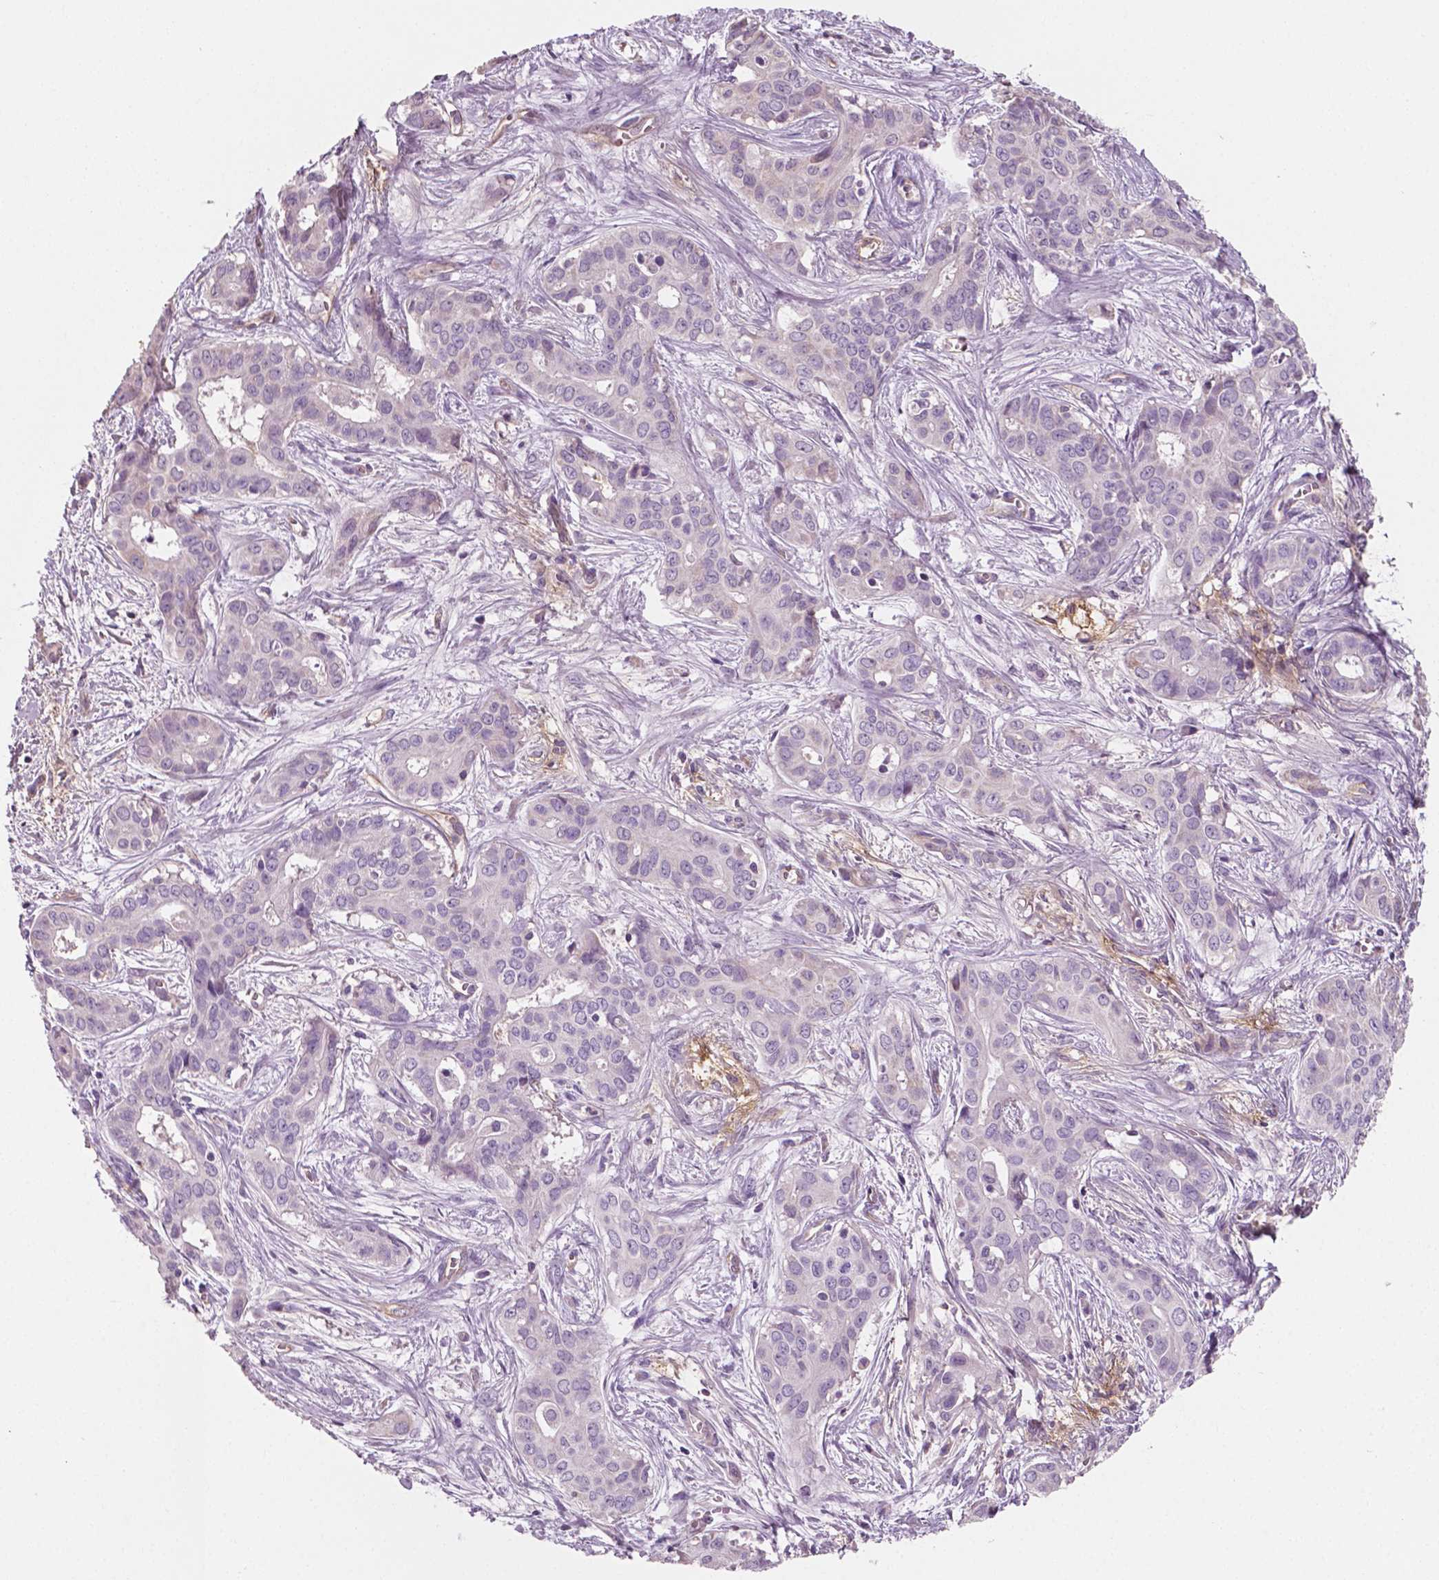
{"staining": {"intensity": "negative", "quantity": "none", "location": "none"}, "tissue": "liver cancer", "cell_type": "Tumor cells", "image_type": "cancer", "snomed": [{"axis": "morphology", "description": "Cholangiocarcinoma"}, {"axis": "topography", "description": "Liver"}], "caption": "An IHC photomicrograph of liver cancer is shown. There is no staining in tumor cells of liver cancer.", "gene": "PTX3", "patient": {"sex": "female", "age": 65}}